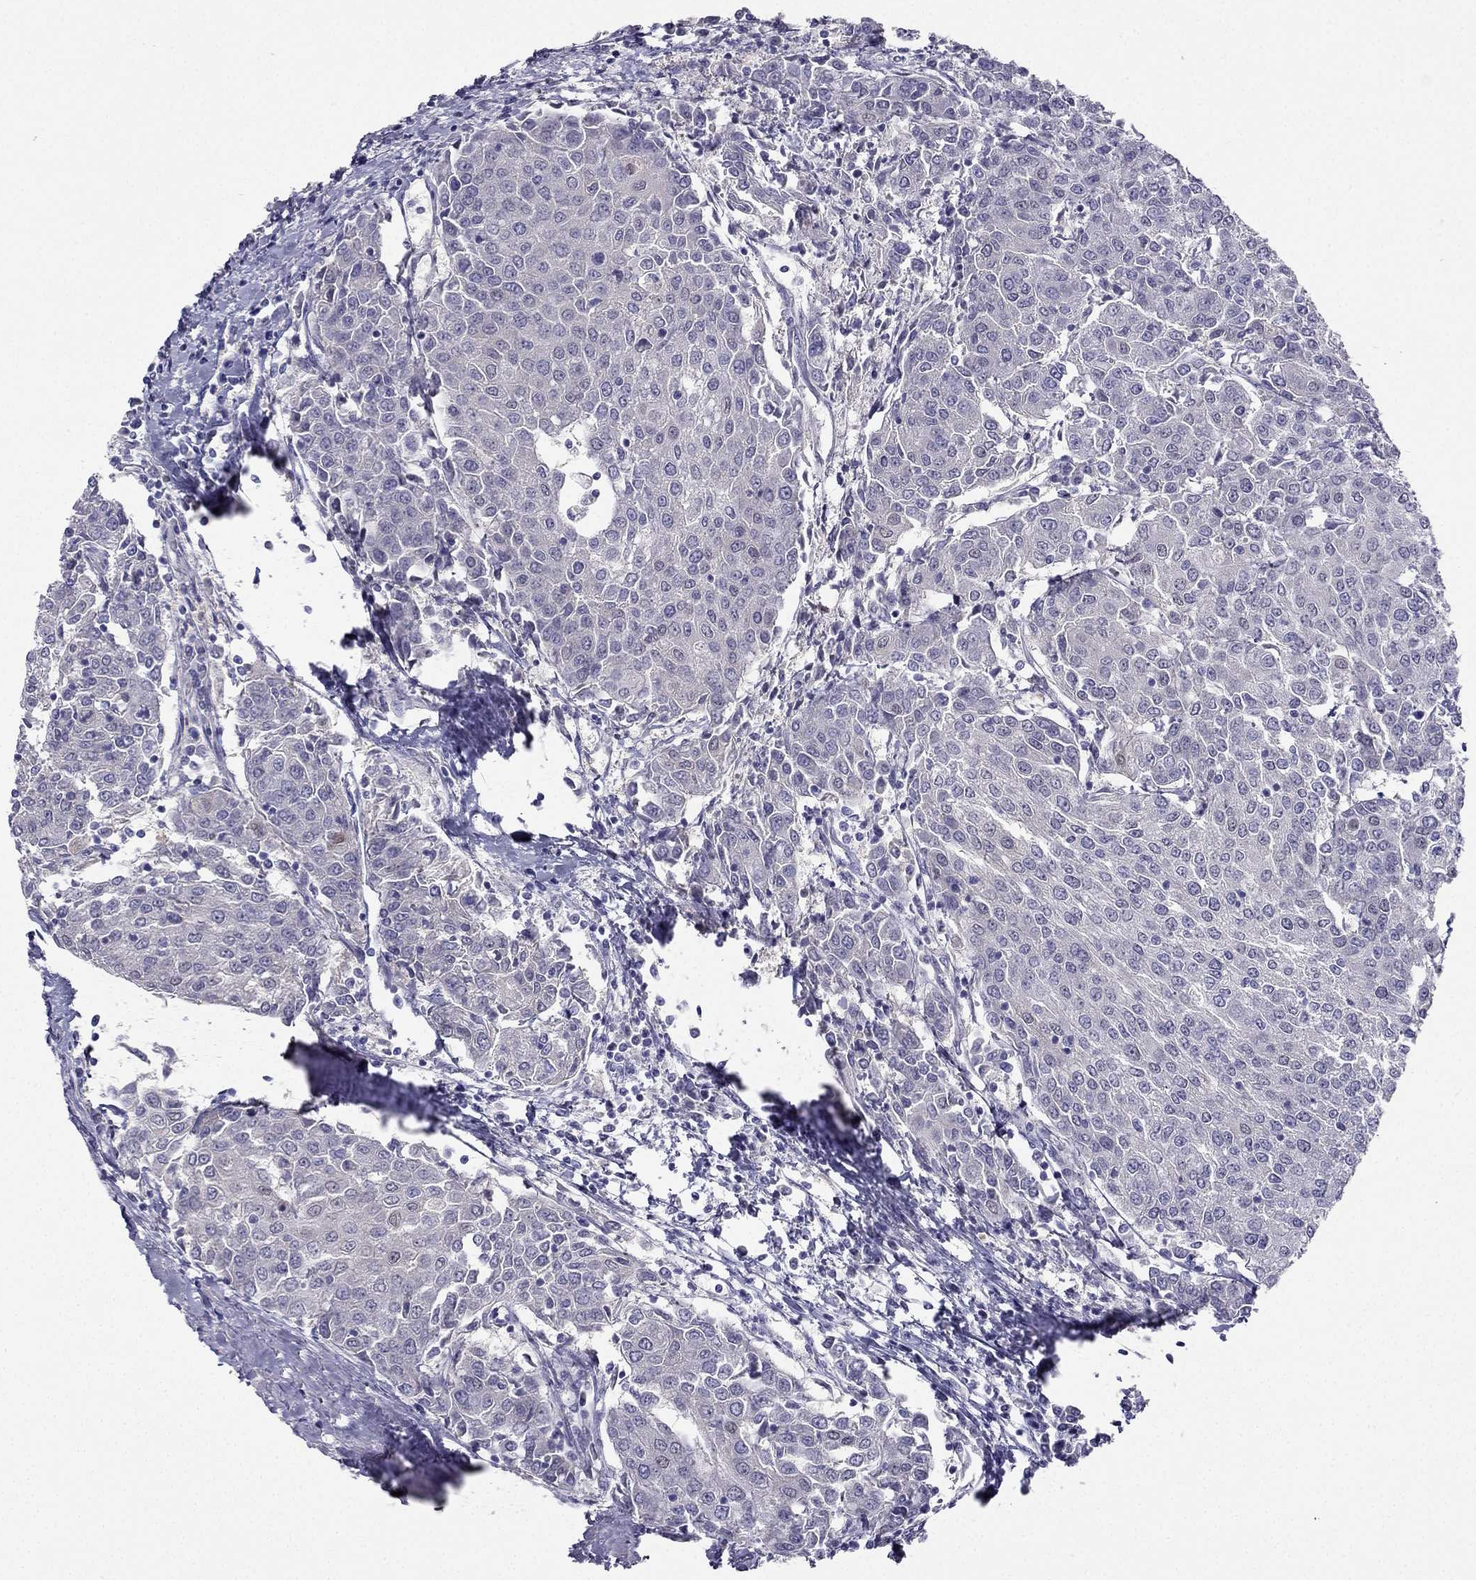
{"staining": {"intensity": "weak", "quantity": "<25%", "location": "nuclear"}, "tissue": "urothelial cancer", "cell_type": "Tumor cells", "image_type": "cancer", "snomed": [{"axis": "morphology", "description": "Urothelial carcinoma, High grade"}, {"axis": "topography", "description": "Urinary bladder"}], "caption": "Tumor cells are negative for brown protein staining in urothelial carcinoma (high-grade).", "gene": "RSPH14", "patient": {"sex": "female", "age": 85}}